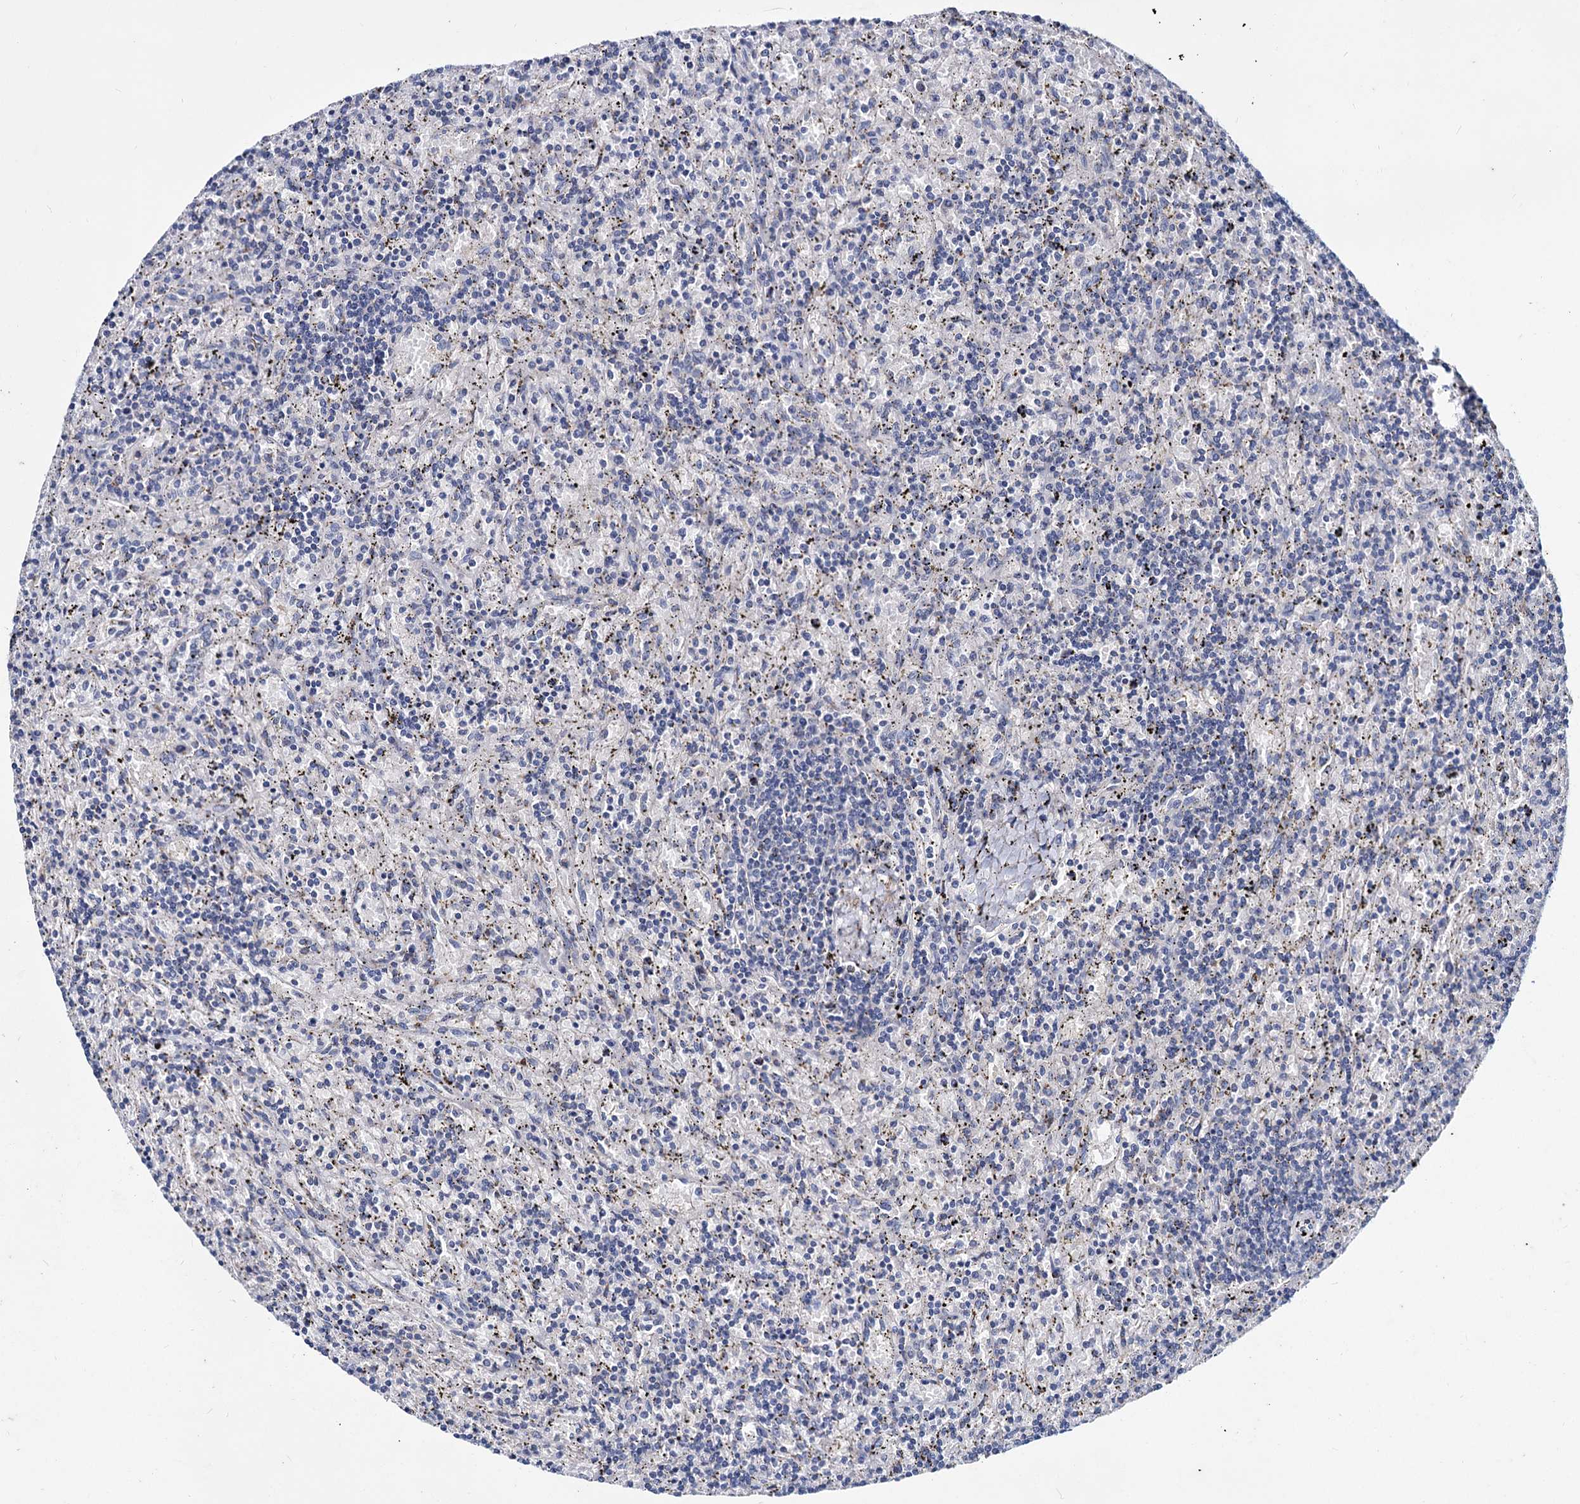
{"staining": {"intensity": "negative", "quantity": "none", "location": "none"}, "tissue": "lymphoma", "cell_type": "Tumor cells", "image_type": "cancer", "snomed": [{"axis": "morphology", "description": "Malignant lymphoma, non-Hodgkin's type, Low grade"}, {"axis": "topography", "description": "Spleen"}], "caption": "Low-grade malignant lymphoma, non-Hodgkin's type was stained to show a protein in brown. There is no significant staining in tumor cells.", "gene": "AGBL4", "patient": {"sex": "male", "age": 76}}